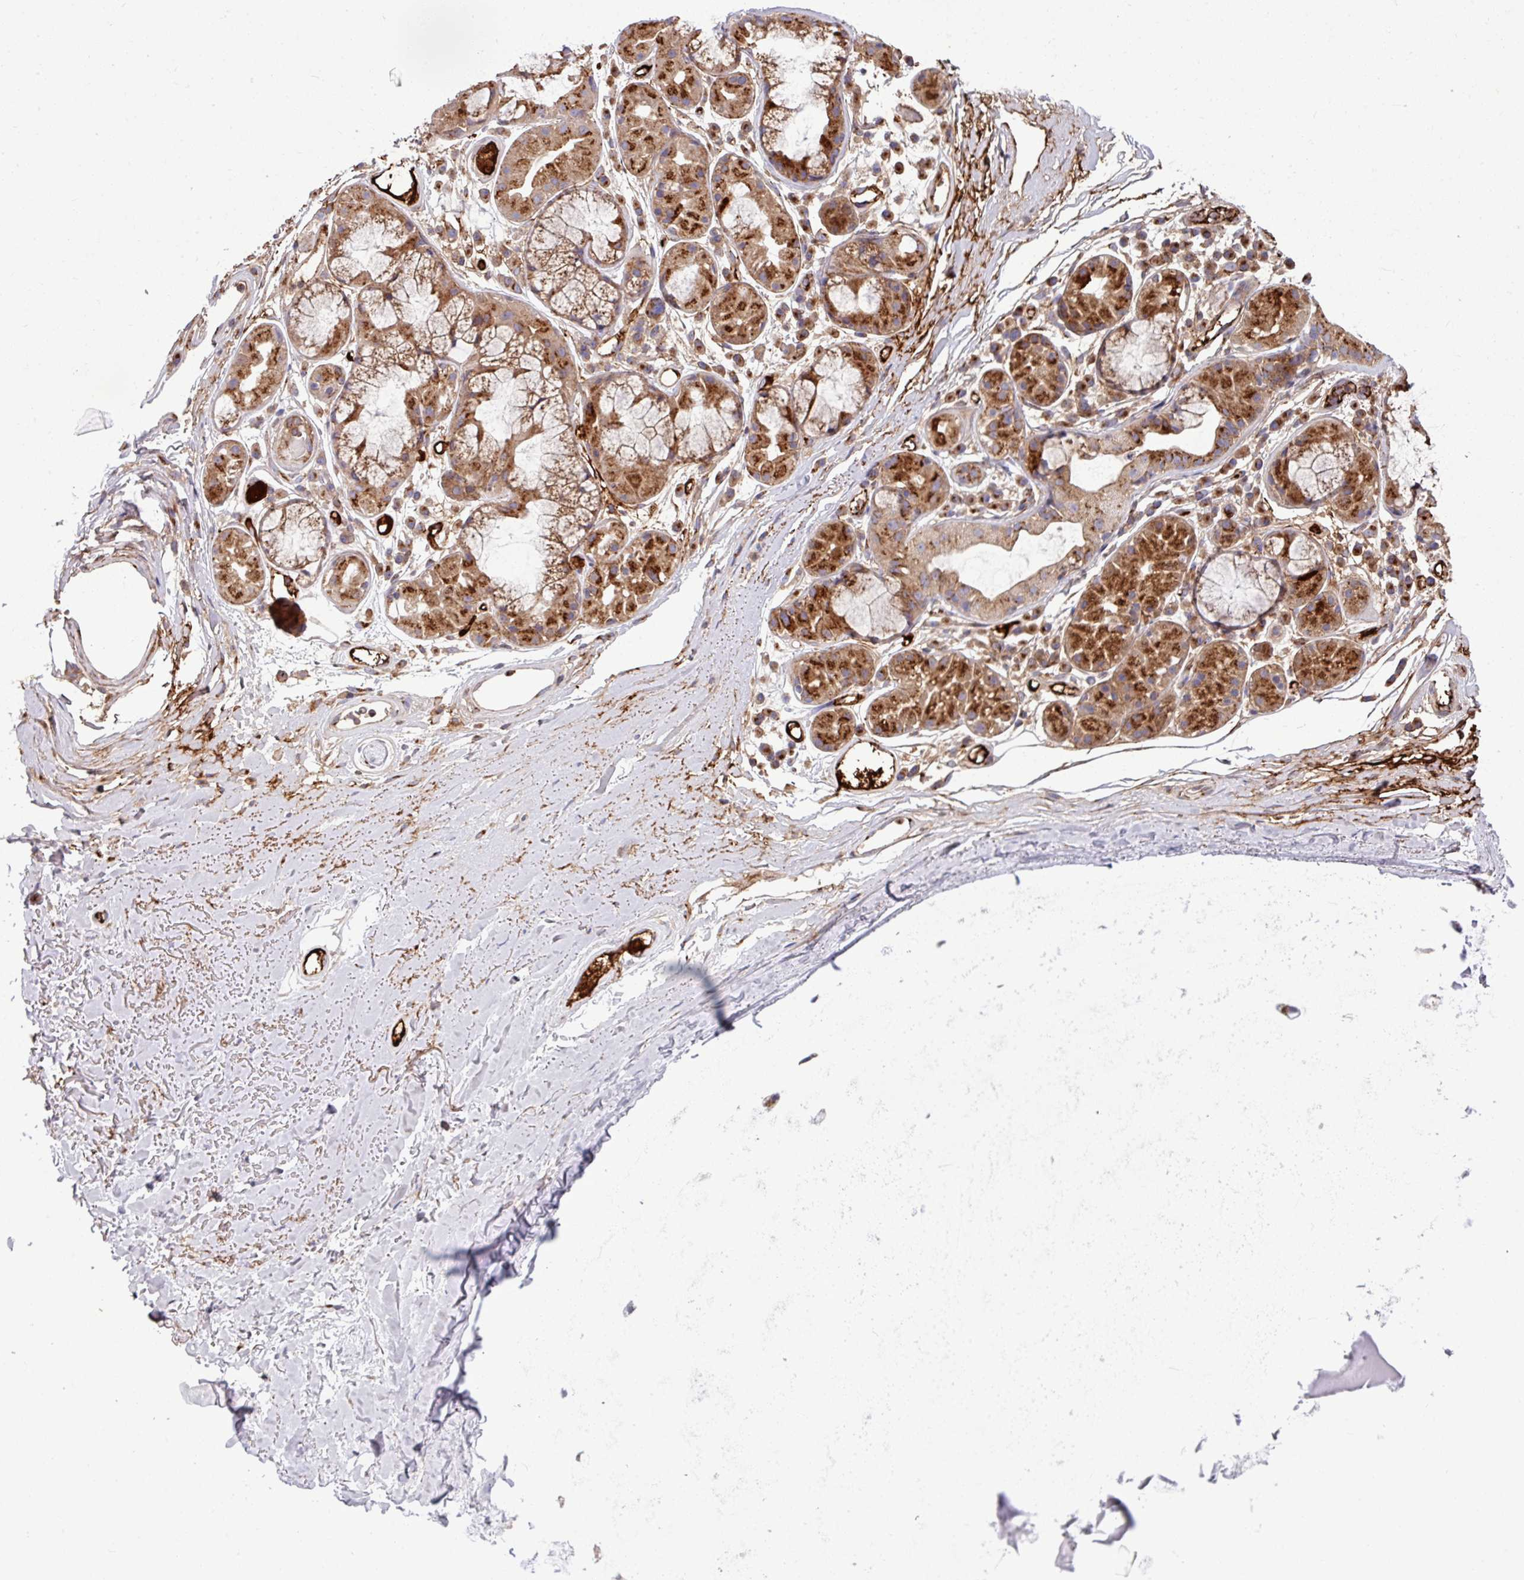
{"staining": {"intensity": "negative", "quantity": "none", "location": "none"}, "tissue": "adipose tissue", "cell_type": "Adipocytes", "image_type": "normal", "snomed": [{"axis": "morphology", "description": "Normal tissue, NOS"}, {"axis": "topography", "description": "Cartilage tissue"}], "caption": "Immunohistochemical staining of benign human adipose tissue exhibits no significant expression in adipocytes.", "gene": "LSM12", "patient": {"sex": "male", "age": 80}}